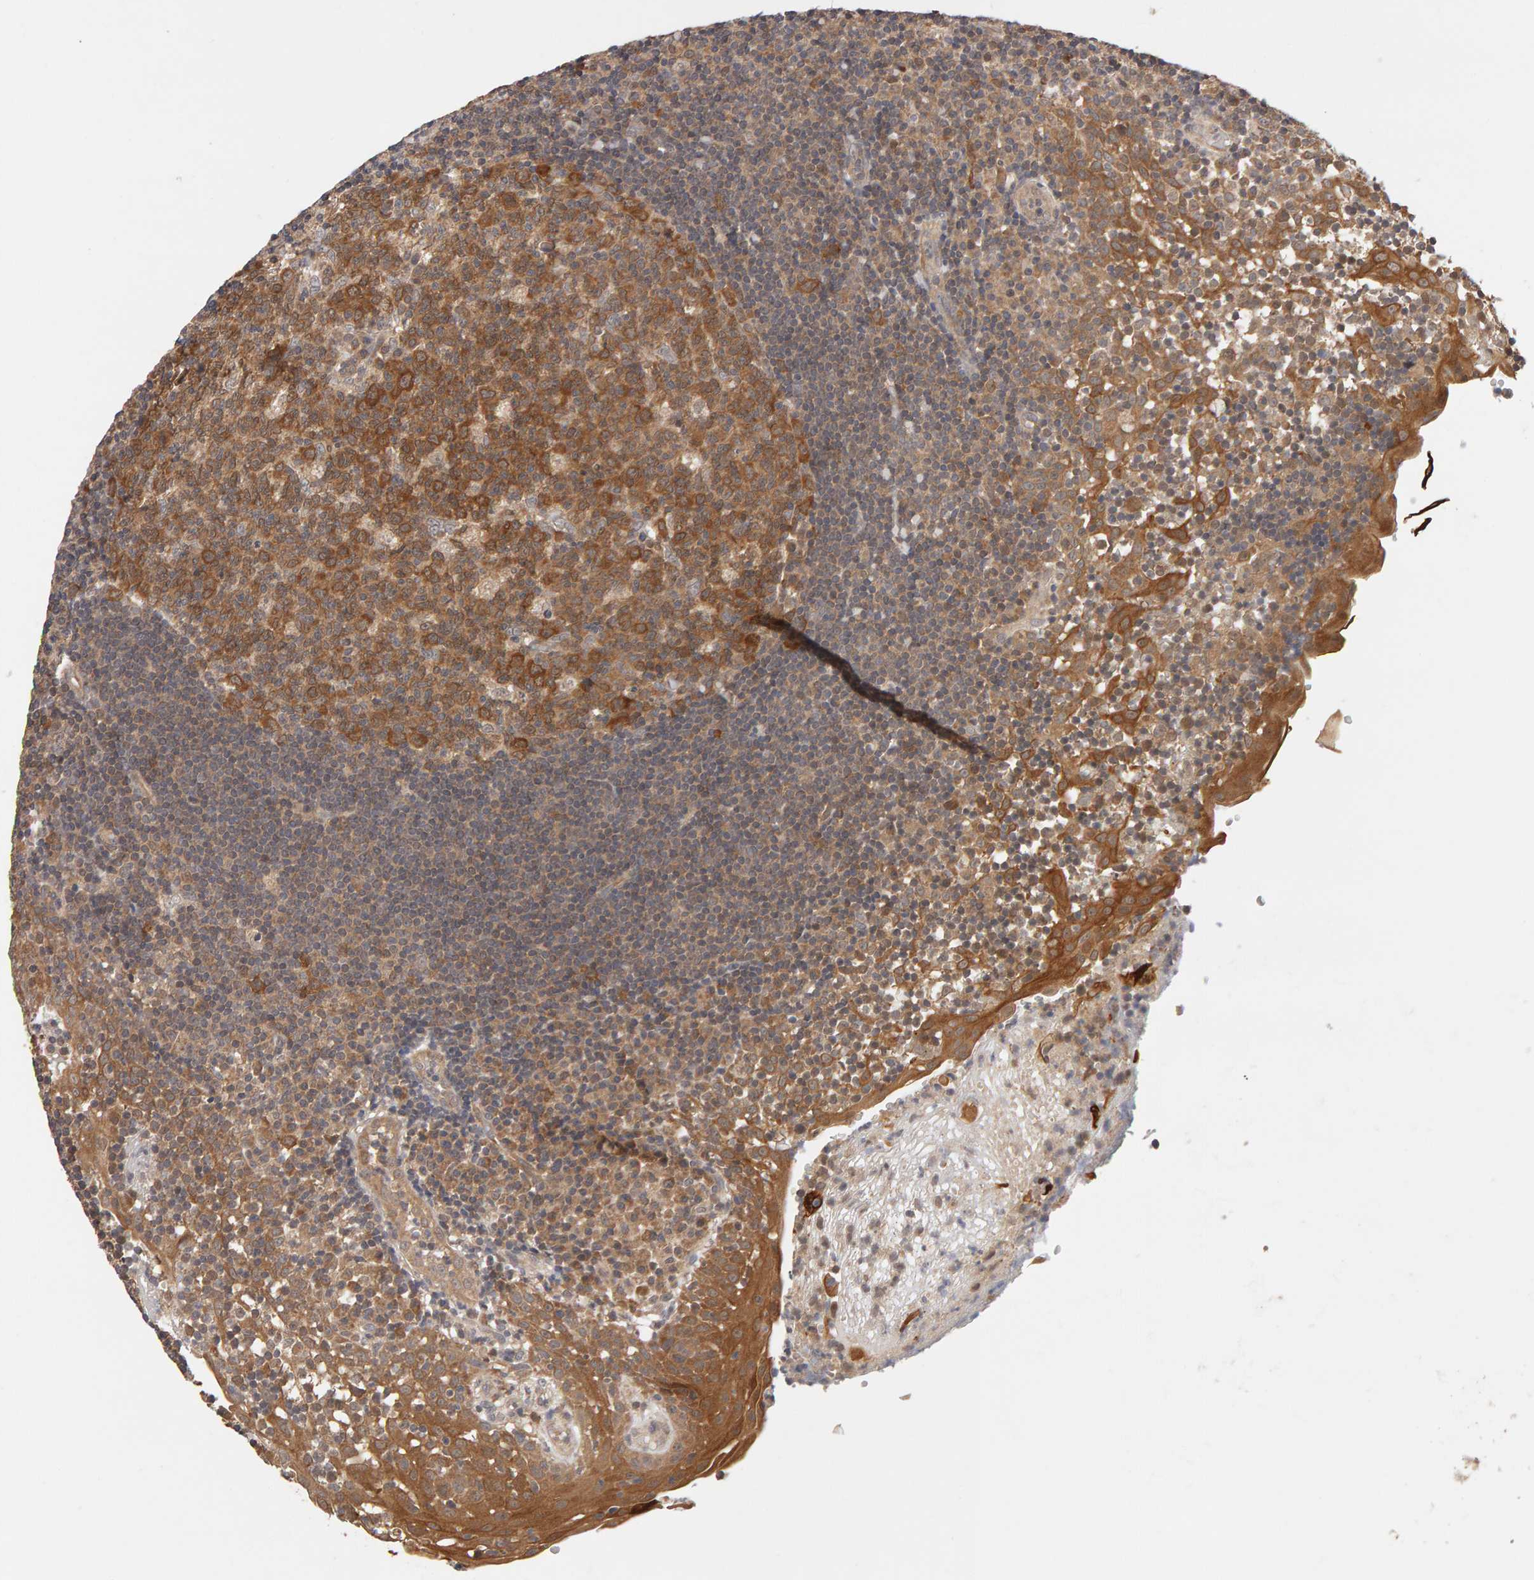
{"staining": {"intensity": "moderate", "quantity": ">75%", "location": "cytoplasmic/membranous"}, "tissue": "tonsil", "cell_type": "Germinal center cells", "image_type": "normal", "snomed": [{"axis": "morphology", "description": "Normal tissue, NOS"}, {"axis": "topography", "description": "Tonsil"}], "caption": "Immunohistochemistry (IHC) (DAB (3,3'-diaminobenzidine)) staining of benign human tonsil exhibits moderate cytoplasmic/membranous protein expression in approximately >75% of germinal center cells.", "gene": "DNAJC7", "patient": {"sex": "female", "age": 40}}